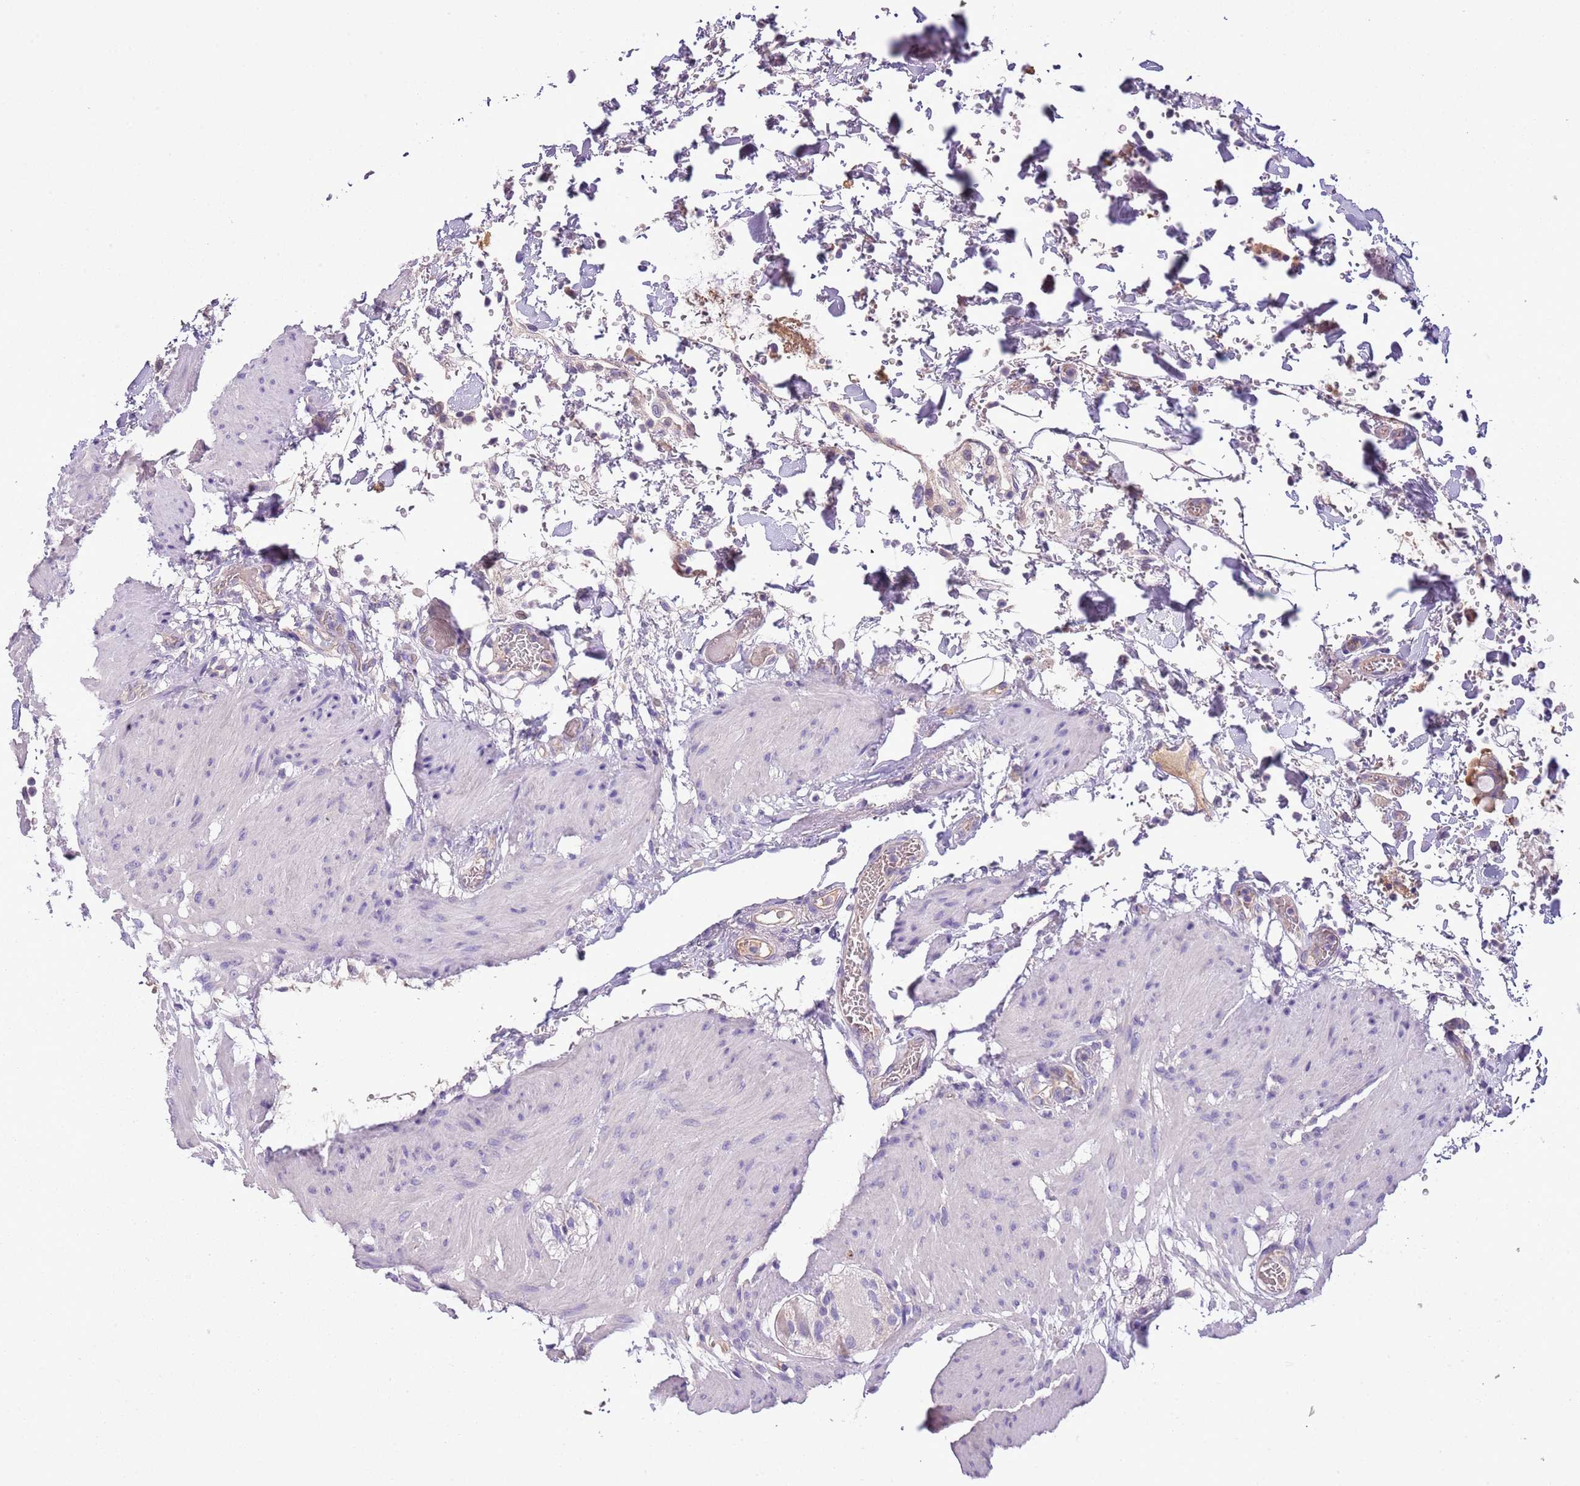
{"staining": {"intensity": "negative", "quantity": "none", "location": "none"}, "tissue": "colon", "cell_type": "Endothelial cells", "image_type": "normal", "snomed": [{"axis": "morphology", "description": "Normal tissue, NOS"}, {"axis": "topography", "description": "Colon"}], "caption": "This image is of unremarkable colon stained with immunohistochemistry (IHC) to label a protein in brown with the nuclei are counter-stained blue. There is no staining in endothelial cells. (DAB immunohistochemistry (IHC) visualized using brightfield microscopy, high magnification).", "gene": "HES3", "patient": {"sex": "male", "age": 75}}